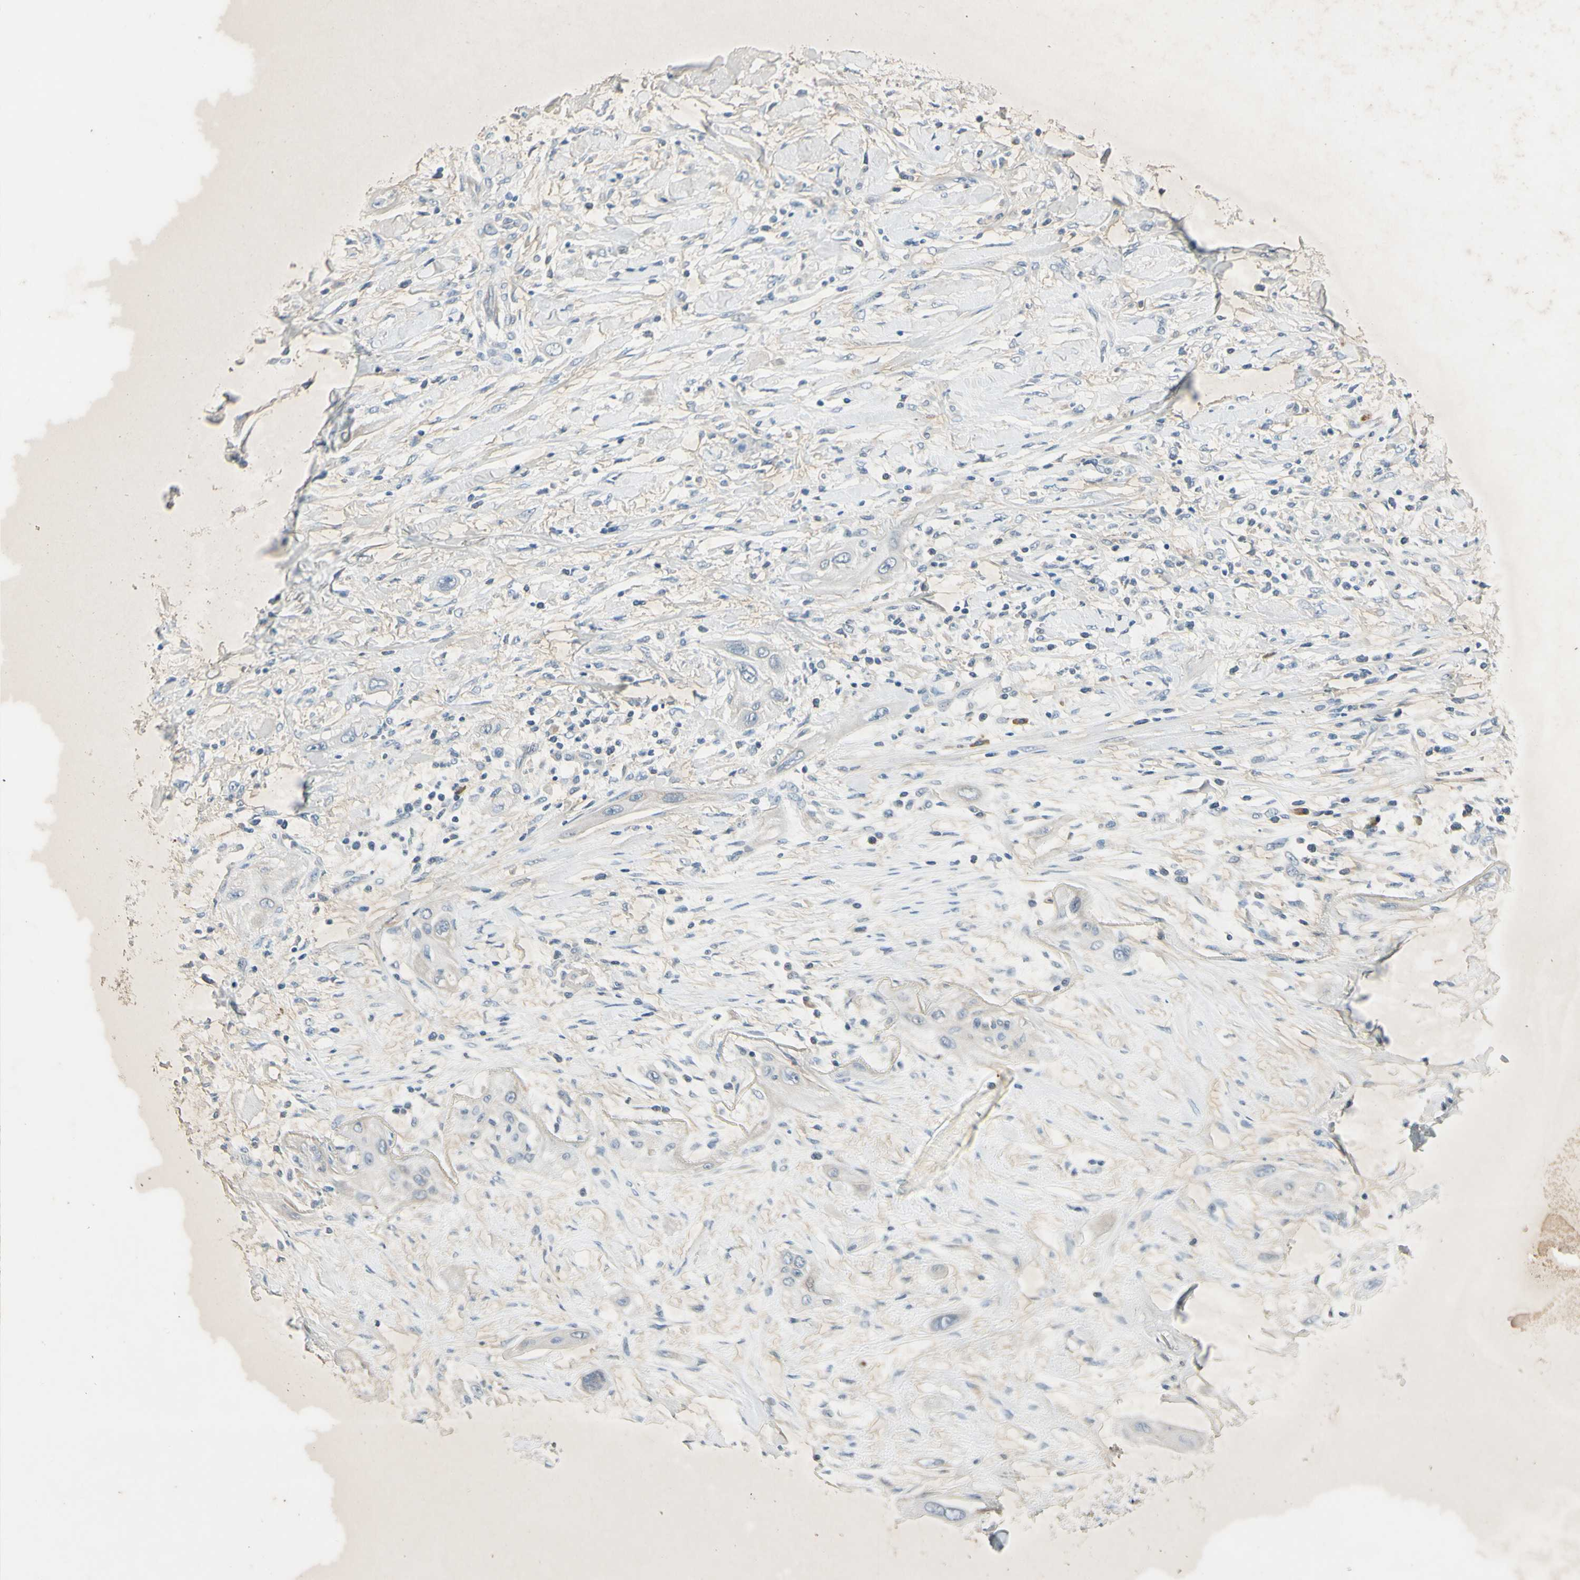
{"staining": {"intensity": "weak", "quantity": "<25%", "location": "cytoplasmic/membranous"}, "tissue": "lung cancer", "cell_type": "Tumor cells", "image_type": "cancer", "snomed": [{"axis": "morphology", "description": "Squamous cell carcinoma, NOS"}, {"axis": "topography", "description": "Lung"}], "caption": "An immunohistochemistry histopathology image of squamous cell carcinoma (lung) is shown. There is no staining in tumor cells of squamous cell carcinoma (lung).", "gene": "AATK", "patient": {"sex": "female", "age": 47}}